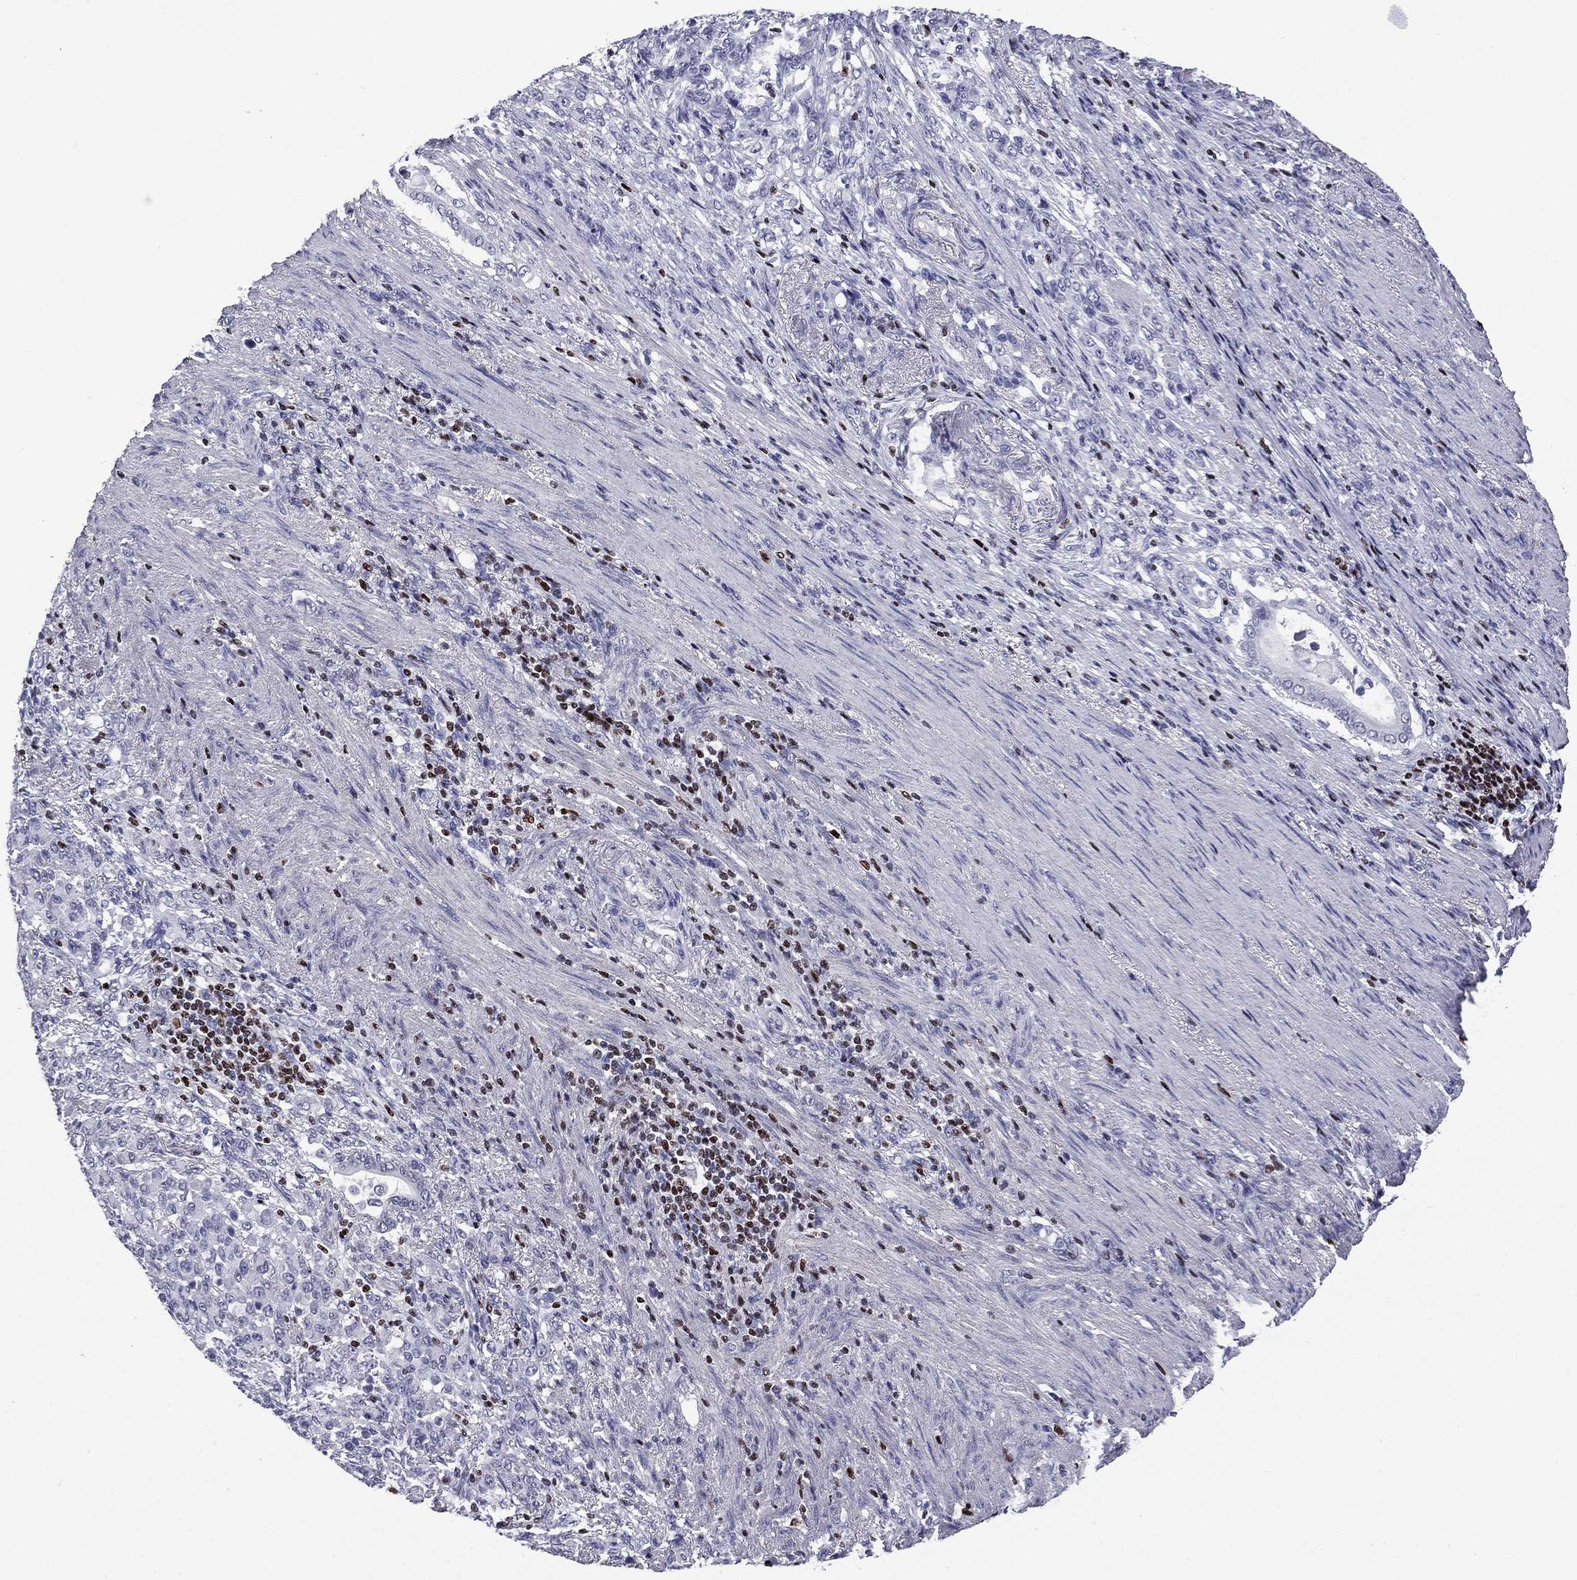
{"staining": {"intensity": "negative", "quantity": "none", "location": "none"}, "tissue": "stomach cancer", "cell_type": "Tumor cells", "image_type": "cancer", "snomed": [{"axis": "morphology", "description": "Normal tissue, NOS"}, {"axis": "morphology", "description": "Adenocarcinoma, NOS"}, {"axis": "topography", "description": "Stomach"}], "caption": "An IHC image of stomach adenocarcinoma is shown. There is no staining in tumor cells of stomach adenocarcinoma.", "gene": "IKZF3", "patient": {"sex": "female", "age": 79}}